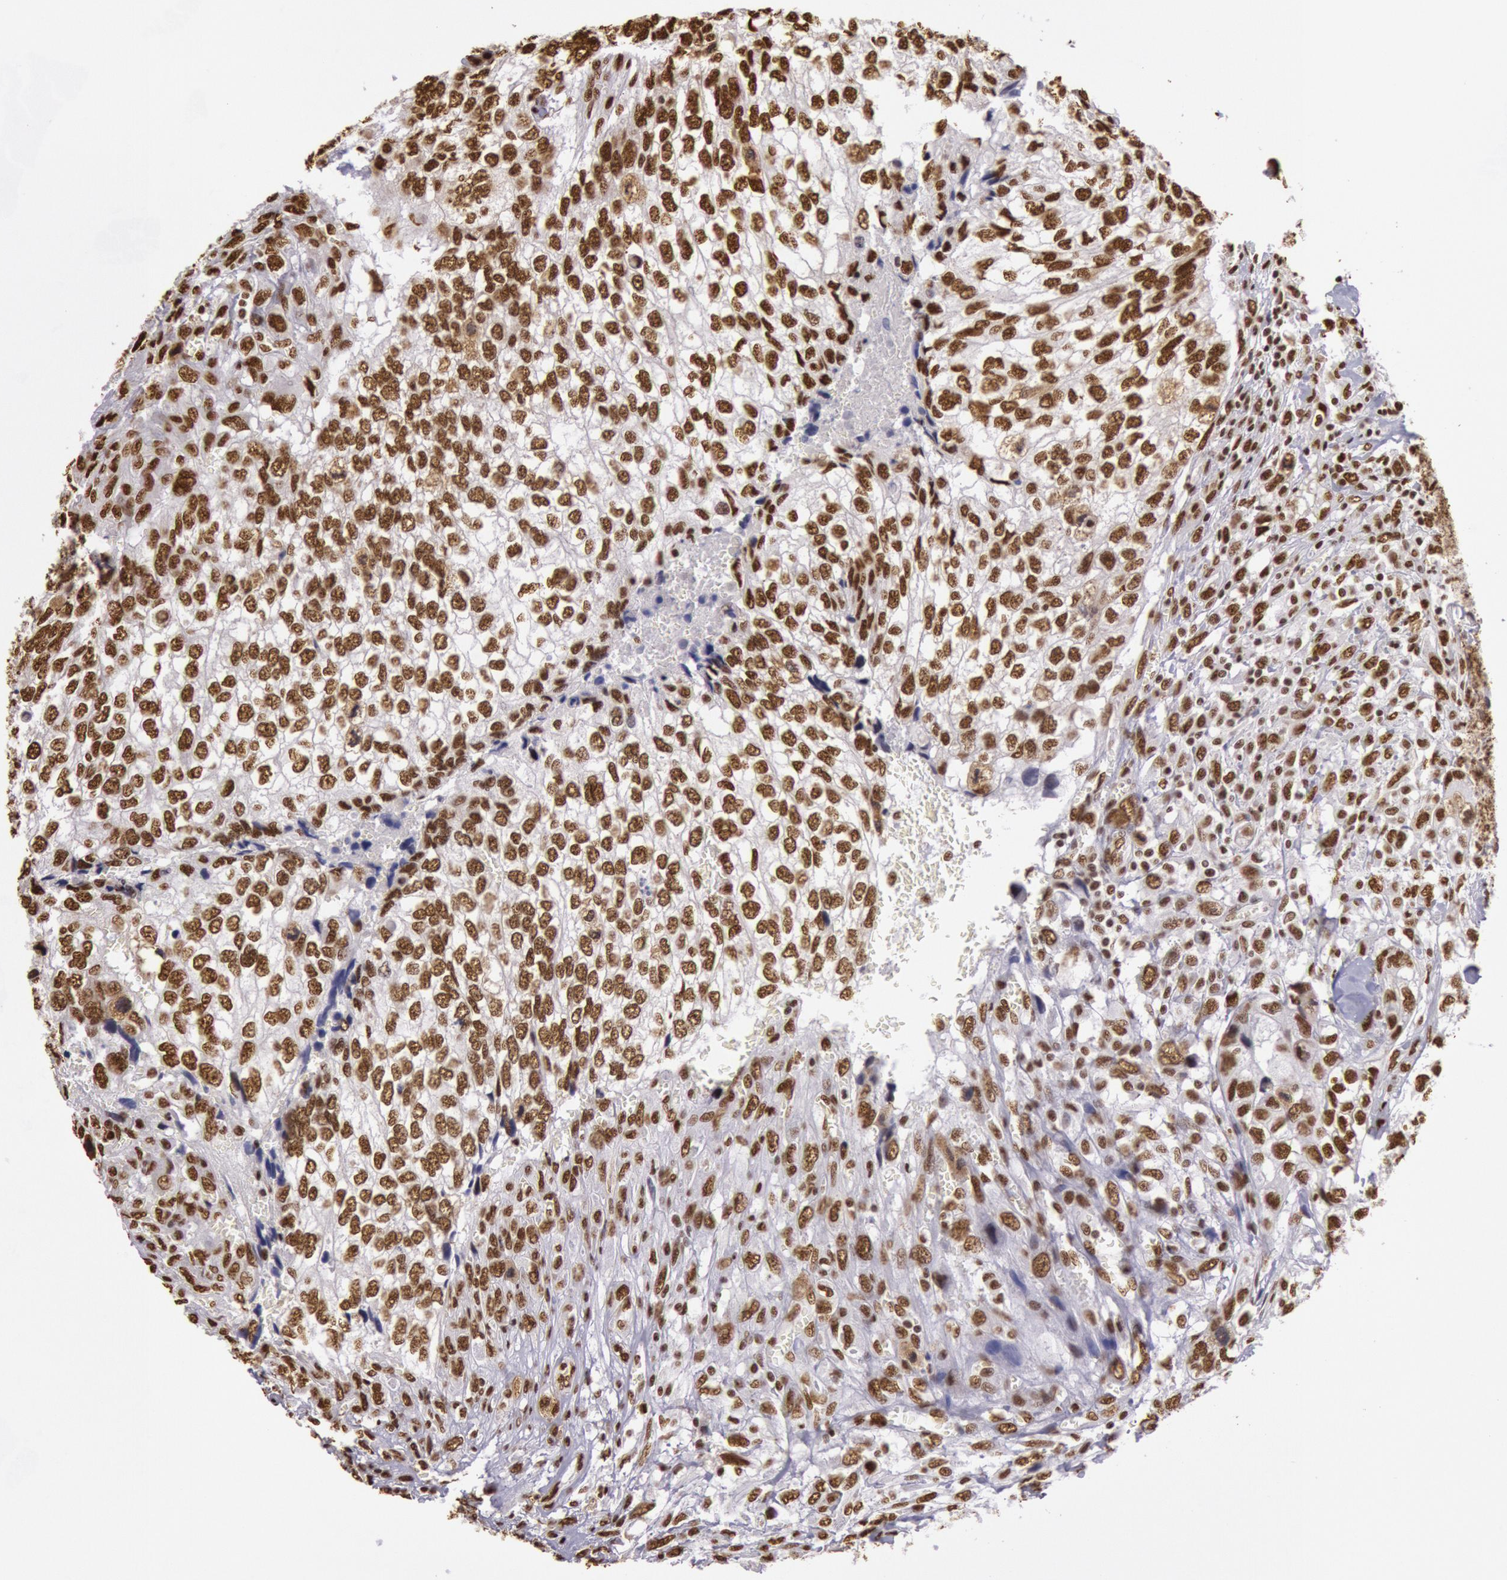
{"staining": {"intensity": "strong", "quantity": ">75%", "location": "nuclear"}, "tissue": "breast cancer", "cell_type": "Tumor cells", "image_type": "cancer", "snomed": [{"axis": "morphology", "description": "Neoplasm, malignant, NOS"}, {"axis": "topography", "description": "Breast"}], "caption": "This histopathology image demonstrates immunohistochemistry staining of malignant neoplasm (breast), with high strong nuclear expression in about >75% of tumor cells.", "gene": "HNRNPH2", "patient": {"sex": "female", "age": 50}}